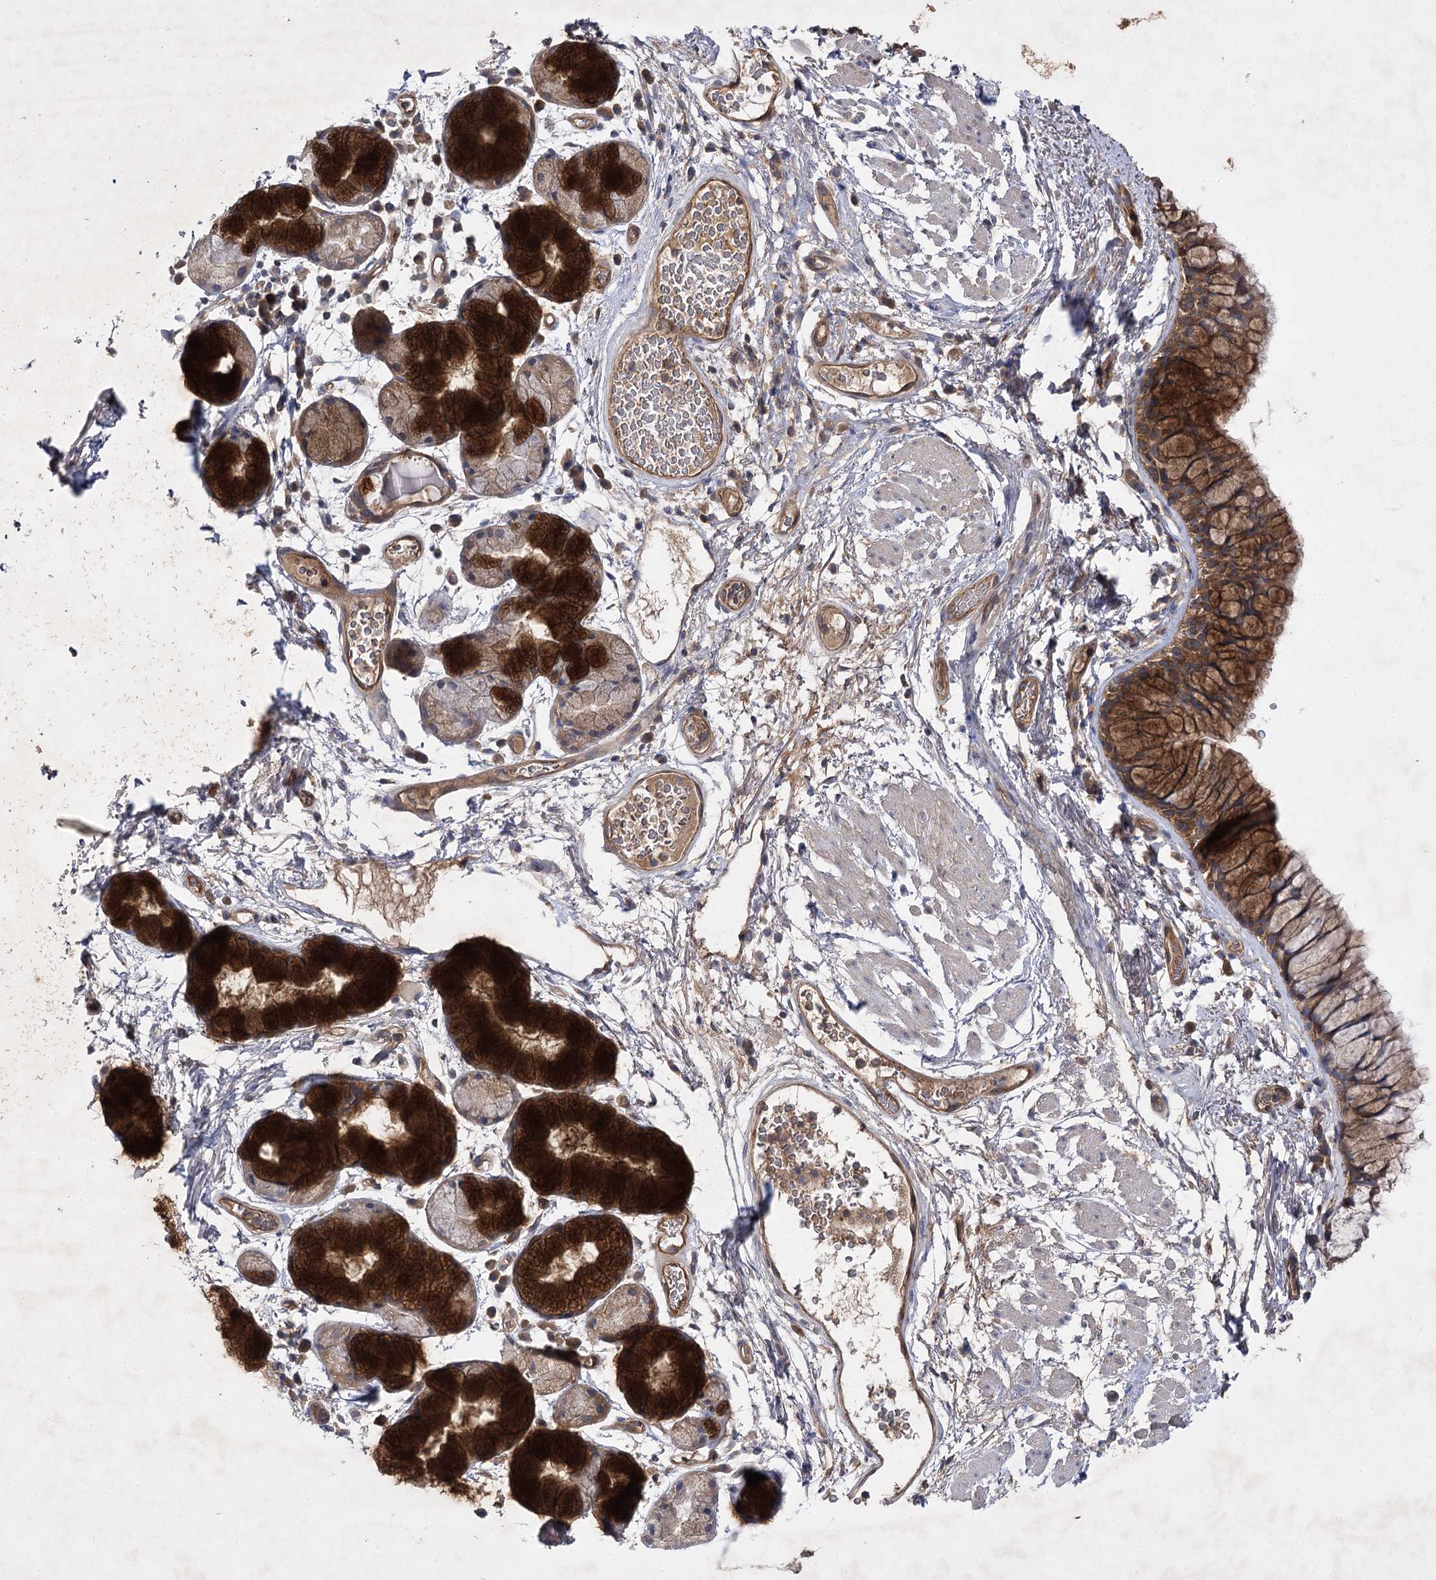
{"staining": {"intensity": "moderate", "quantity": ">75%", "location": "cytoplasmic/membranous"}, "tissue": "bronchus", "cell_type": "Respiratory epithelial cells", "image_type": "normal", "snomed": [{"axis": "morphology", "description": "Normal tissue, NOS"}, {"axis": "topography", "description": "Cartilage tissue"}, {"axis": "topography", "description": "Bronchus"}], "caption": "Immunohistochemistry micrograph of normal human bronchus stained for a protein (brown), which shows medium levels of moderate cytoplasmic/membranous positivity in about >75% of respiratory epithelial cells.", "gene": "BCR", "patient": {"sex": "female", "age": 73}}